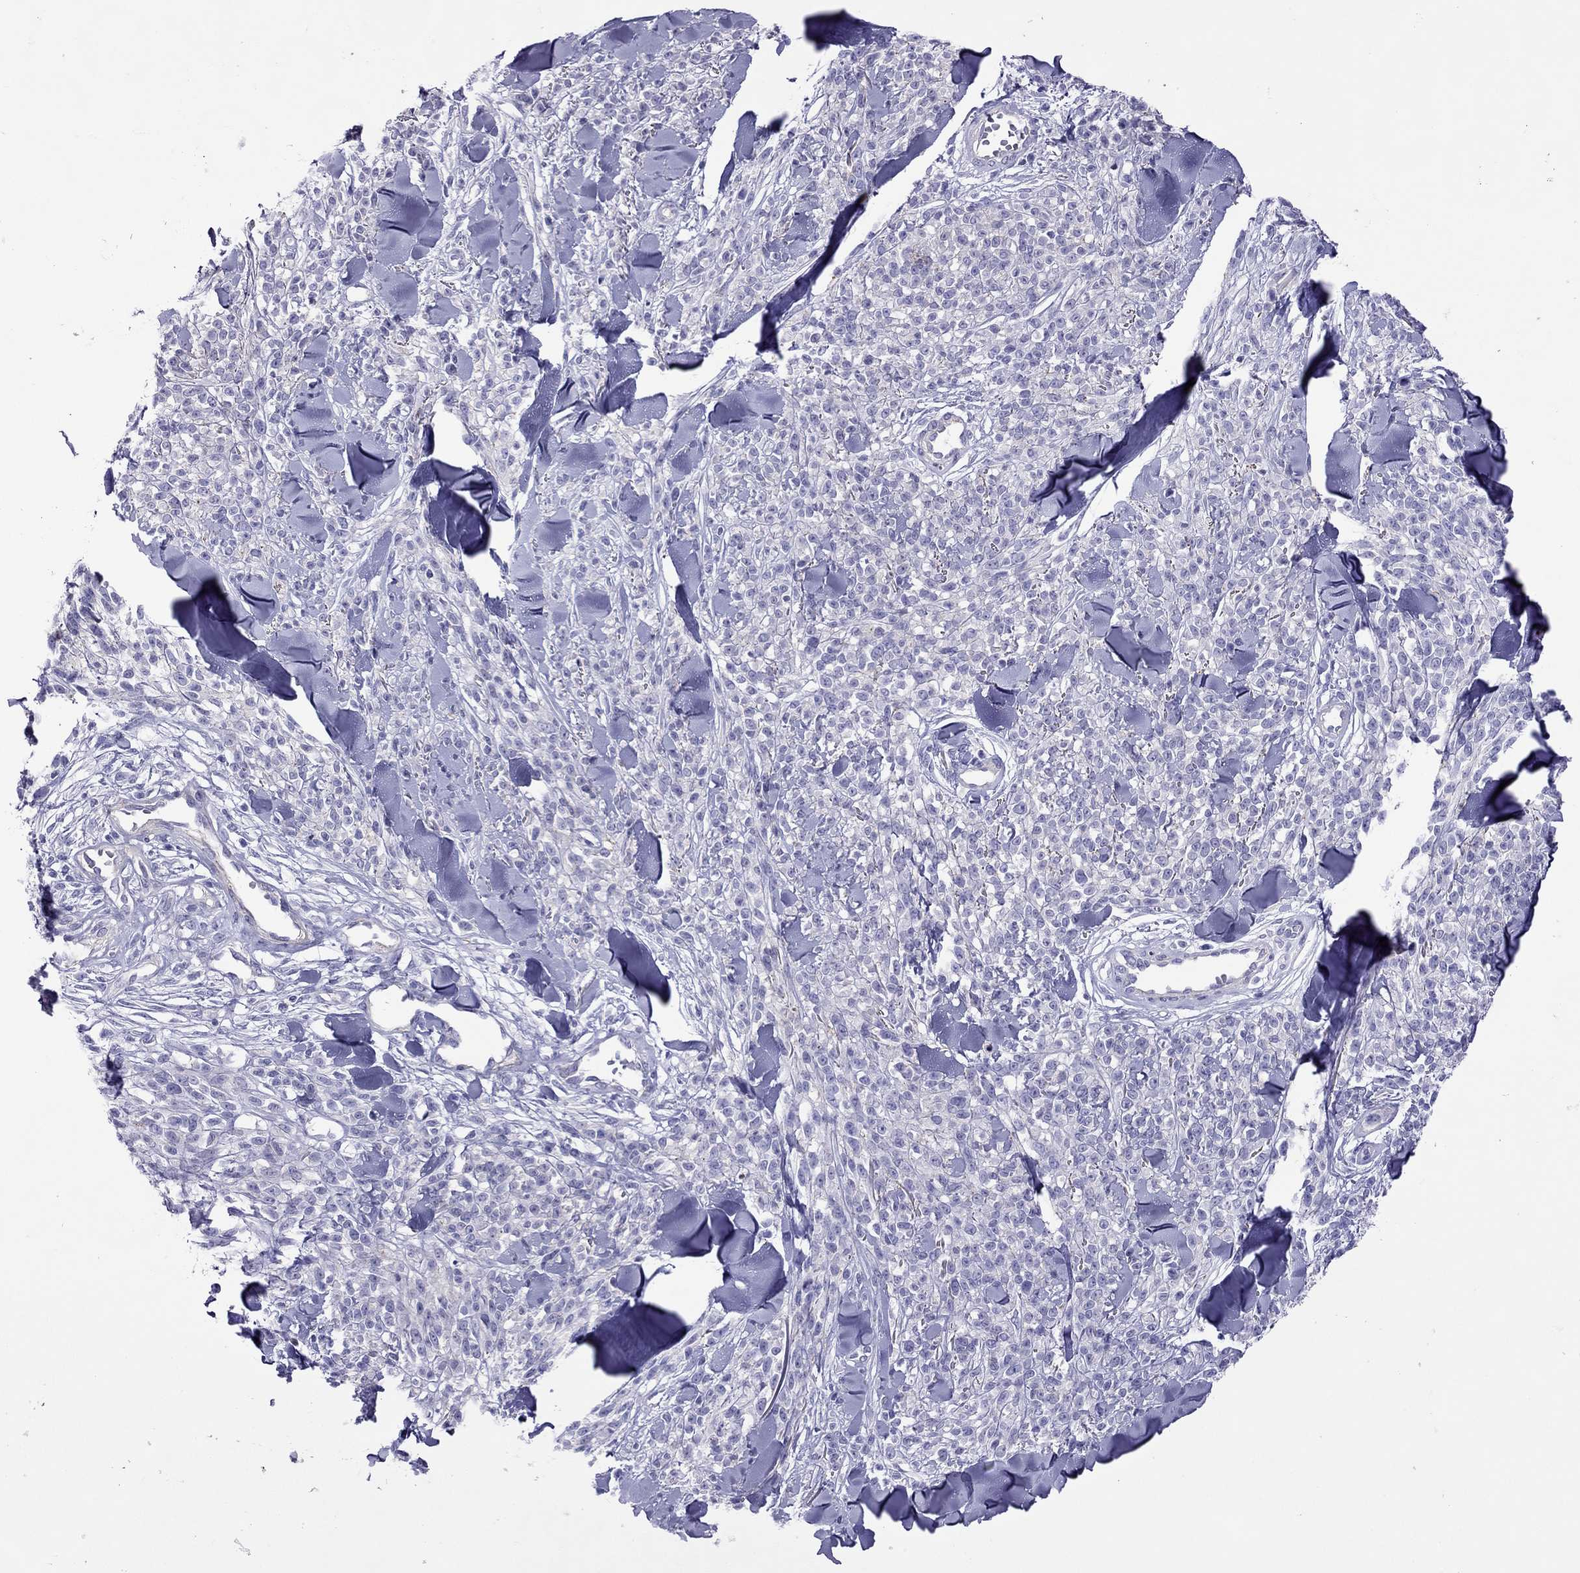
{"staining": {"intensity": "negative", "quantity": "none", "location": "none"}, "tissue": "melanoma", "cell_type": "Tumor cells", "image_type": "cancer", "snomed": [{"axis": "morphology", "description": "Malignant melanoma, NOS"}, {"axis": "topography", "description": "Skin"}, {"axis": "topography", "description": "Skin of trunk"}], "caption": "Immunohistochemistry of melanoma reveals no expression in tumor cells.", "gene": "MYL11", "patient": {"sex": "male", "age": 74}}